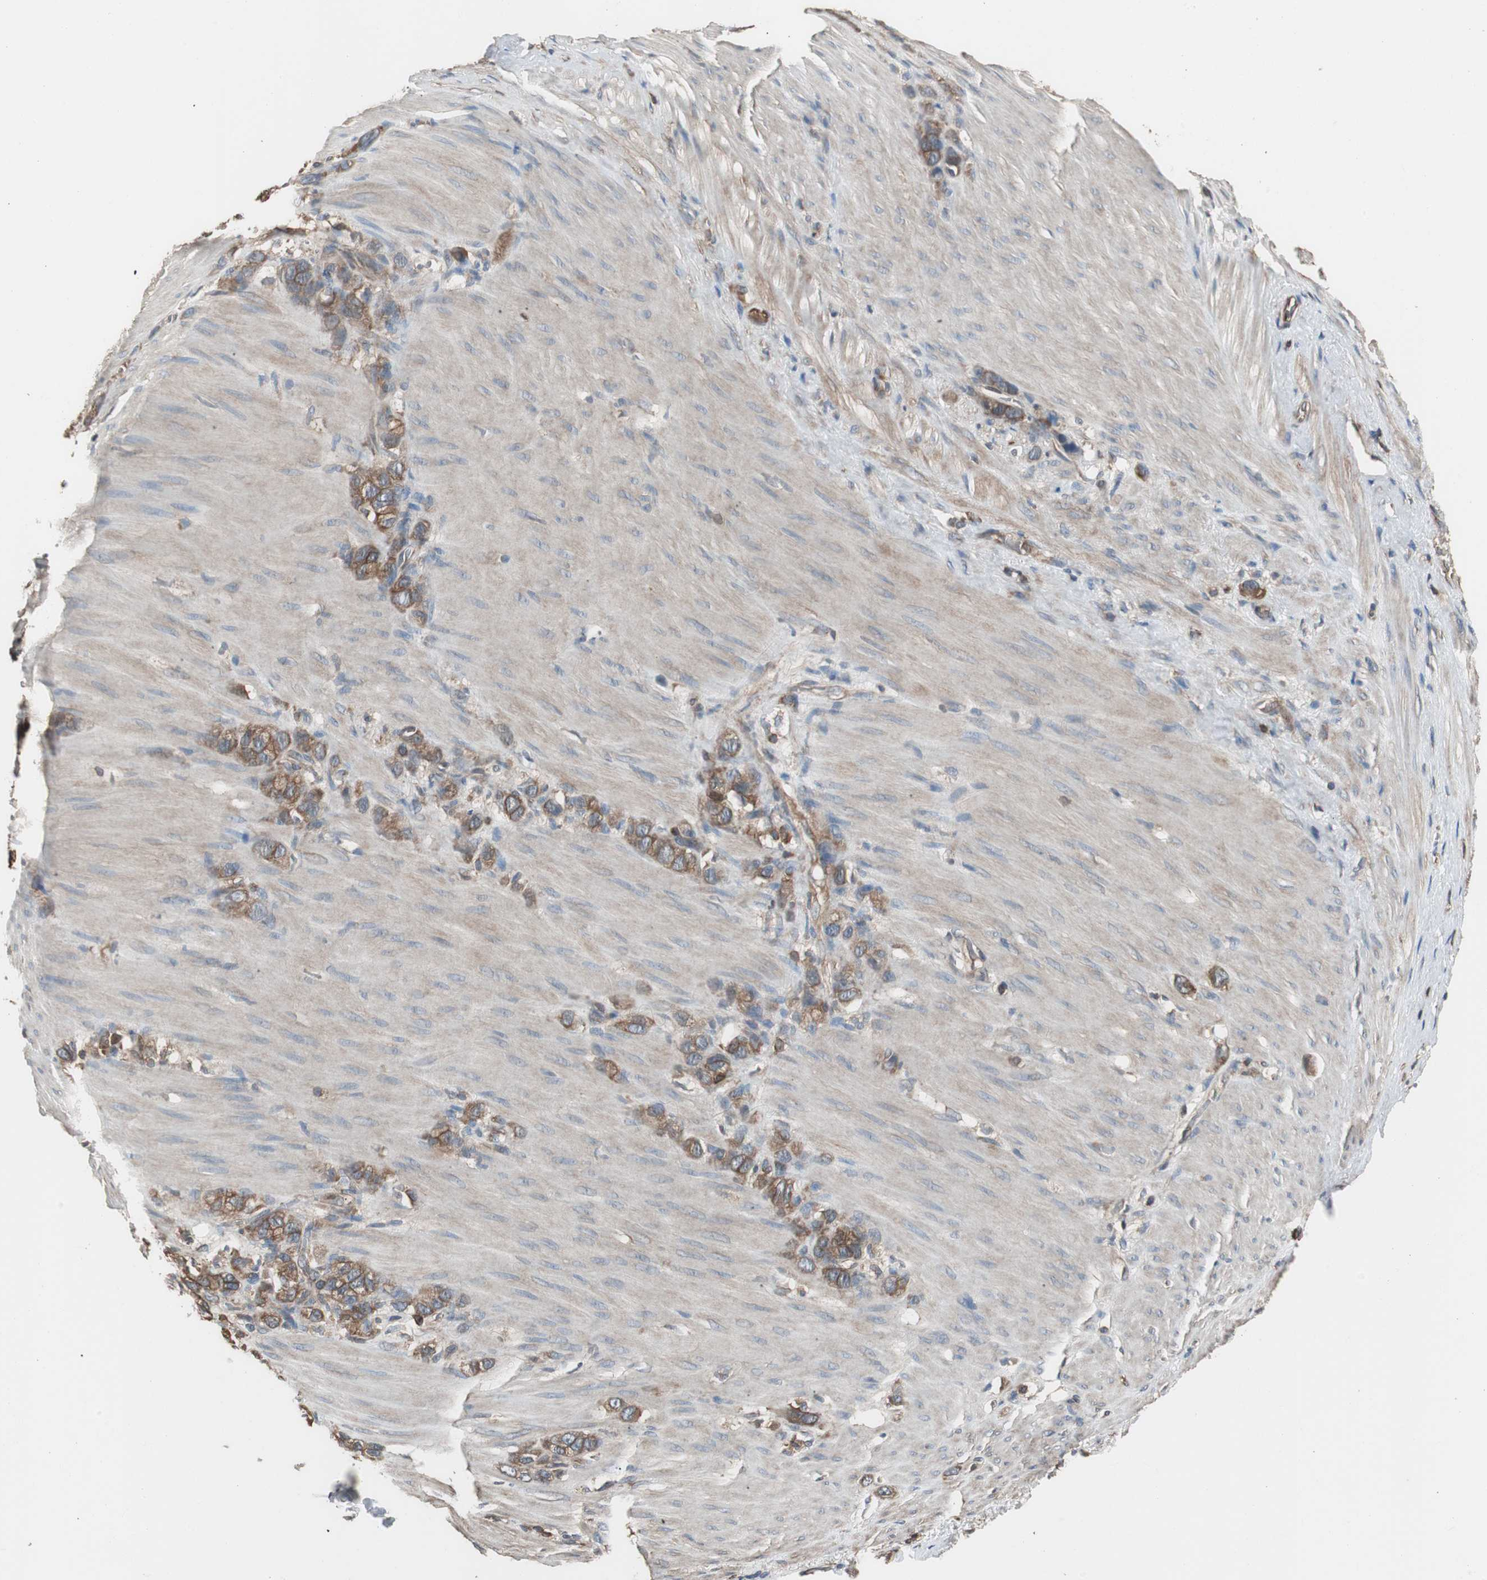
{"staining": {"intensity": "moderate", "quantity": ">75%", "location": "cytoplasmic/membranous"}, "tissue": "stomach cancer", "cell_type": "Tumor cells", "image_type": "cancer", "snomed": [{"axis": "morphology", "description": "Normal tissue, NOS"}, {"axis": "morphology", "description": "Adenocarcinoma, NOS"}, {"axis": "morphology", "description": "Adenocarcinoma, High grade"}, {"axis": "topography", "description": "Stomach, upper"}, {"axis": "topography", "description": "Stomach"}], "caption": "Tumor cells reveal moderate cytoplasmic/membranous positivity in about >75% of cells in stomach cancer.", "gene": "CAPNS1", "patient": {"sex": "female", "age": 65}}